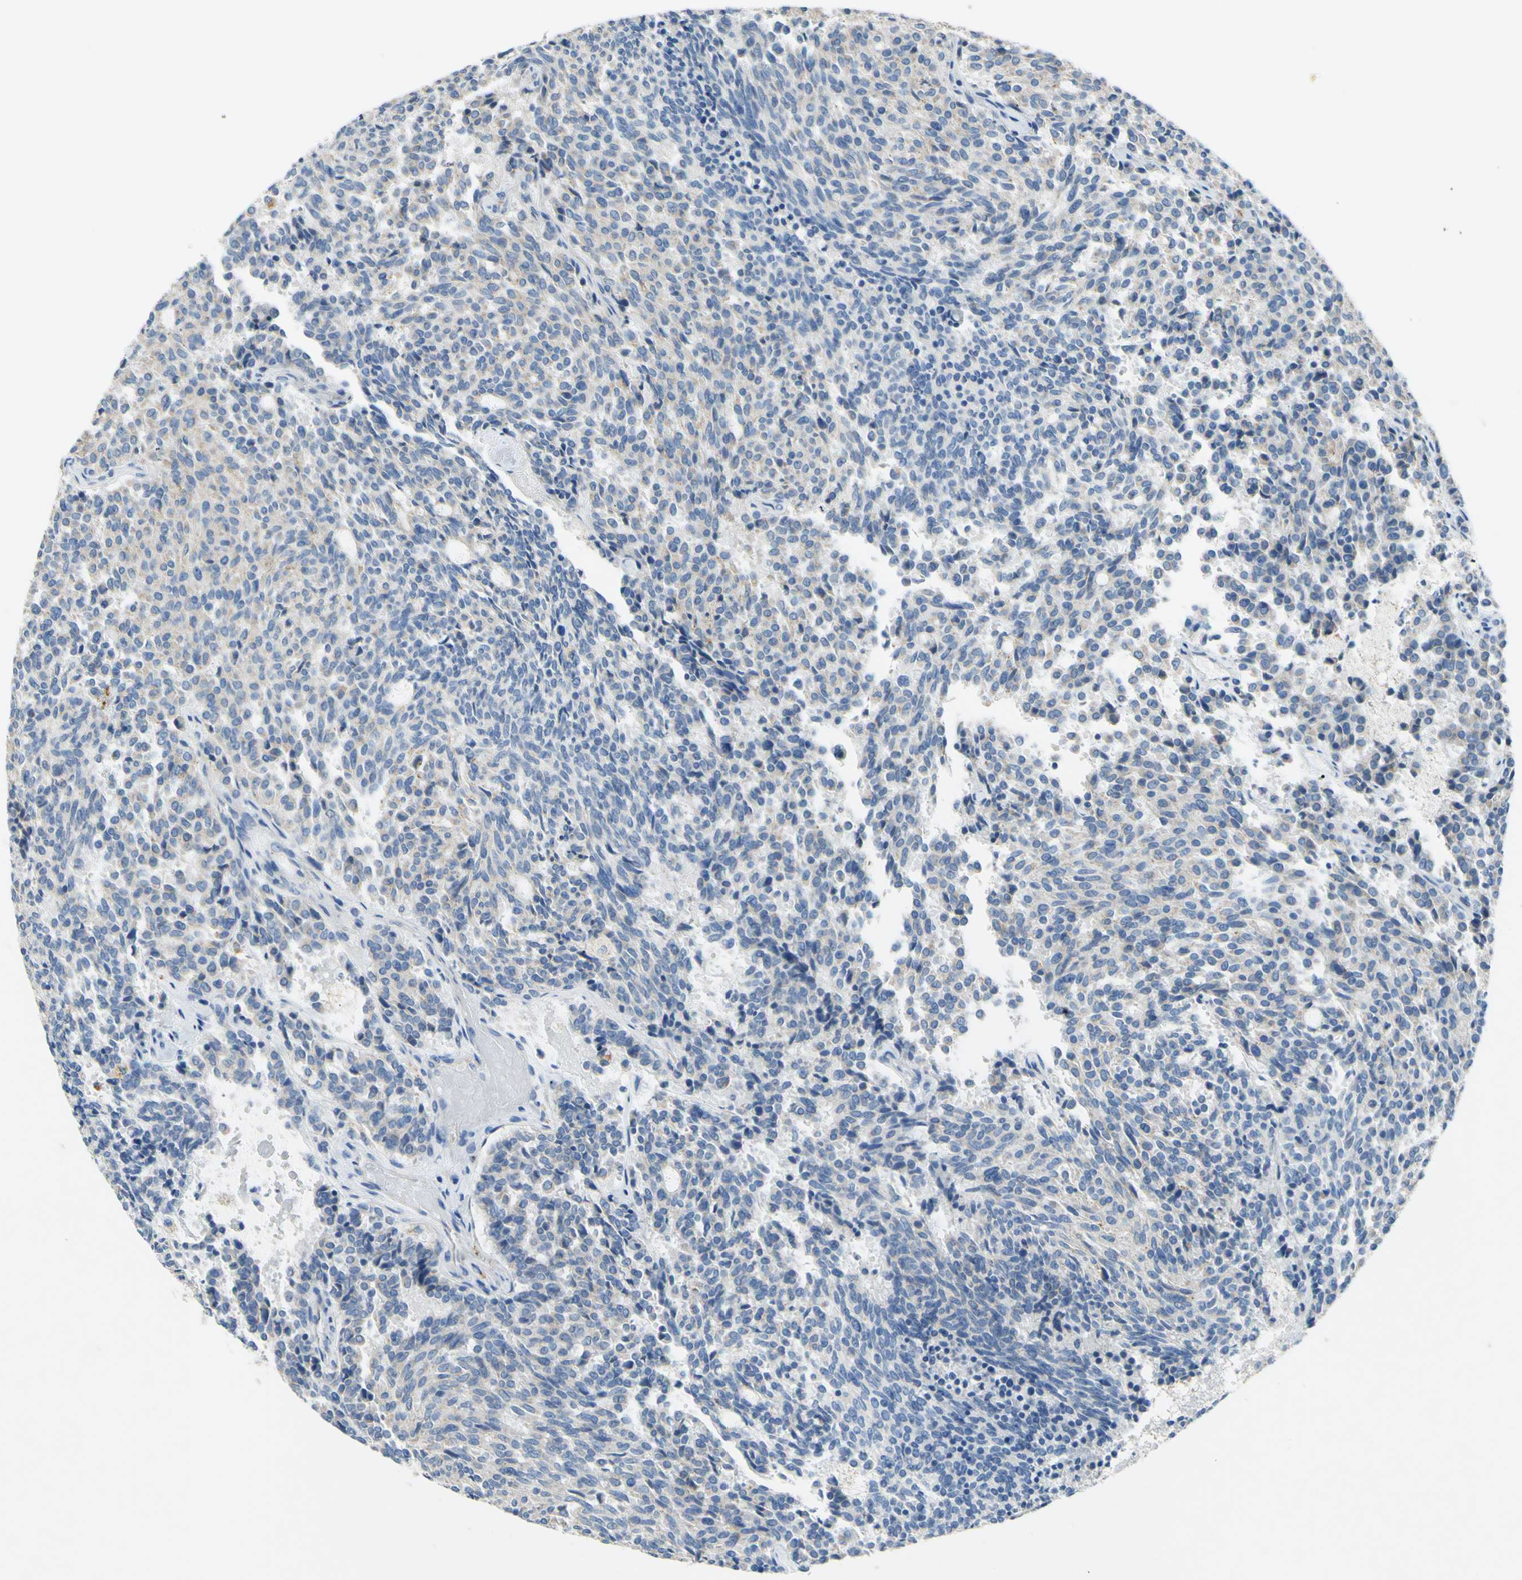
{"staining": {"intensity": "weak", "quantity": "25%-75%", "location": "cytoplasmic/membranous"}, "tissue": "carcinoid", "cell_type": "Tumor cells", "image_type": "cancer", "snomed": [{"axis": "morphology", "description": "Carcinoid, malignant, NOS"}, {"axis": "topography", "description": "Pancreas"}], "caption": "Human carcinoid stained with a brown dye displays weak cytoplasmic/membranous positive positivity in approximately 25%-75% of tumor cells.", "gene": "CDH10", "patient": {"sex": "female", "age": 54}}